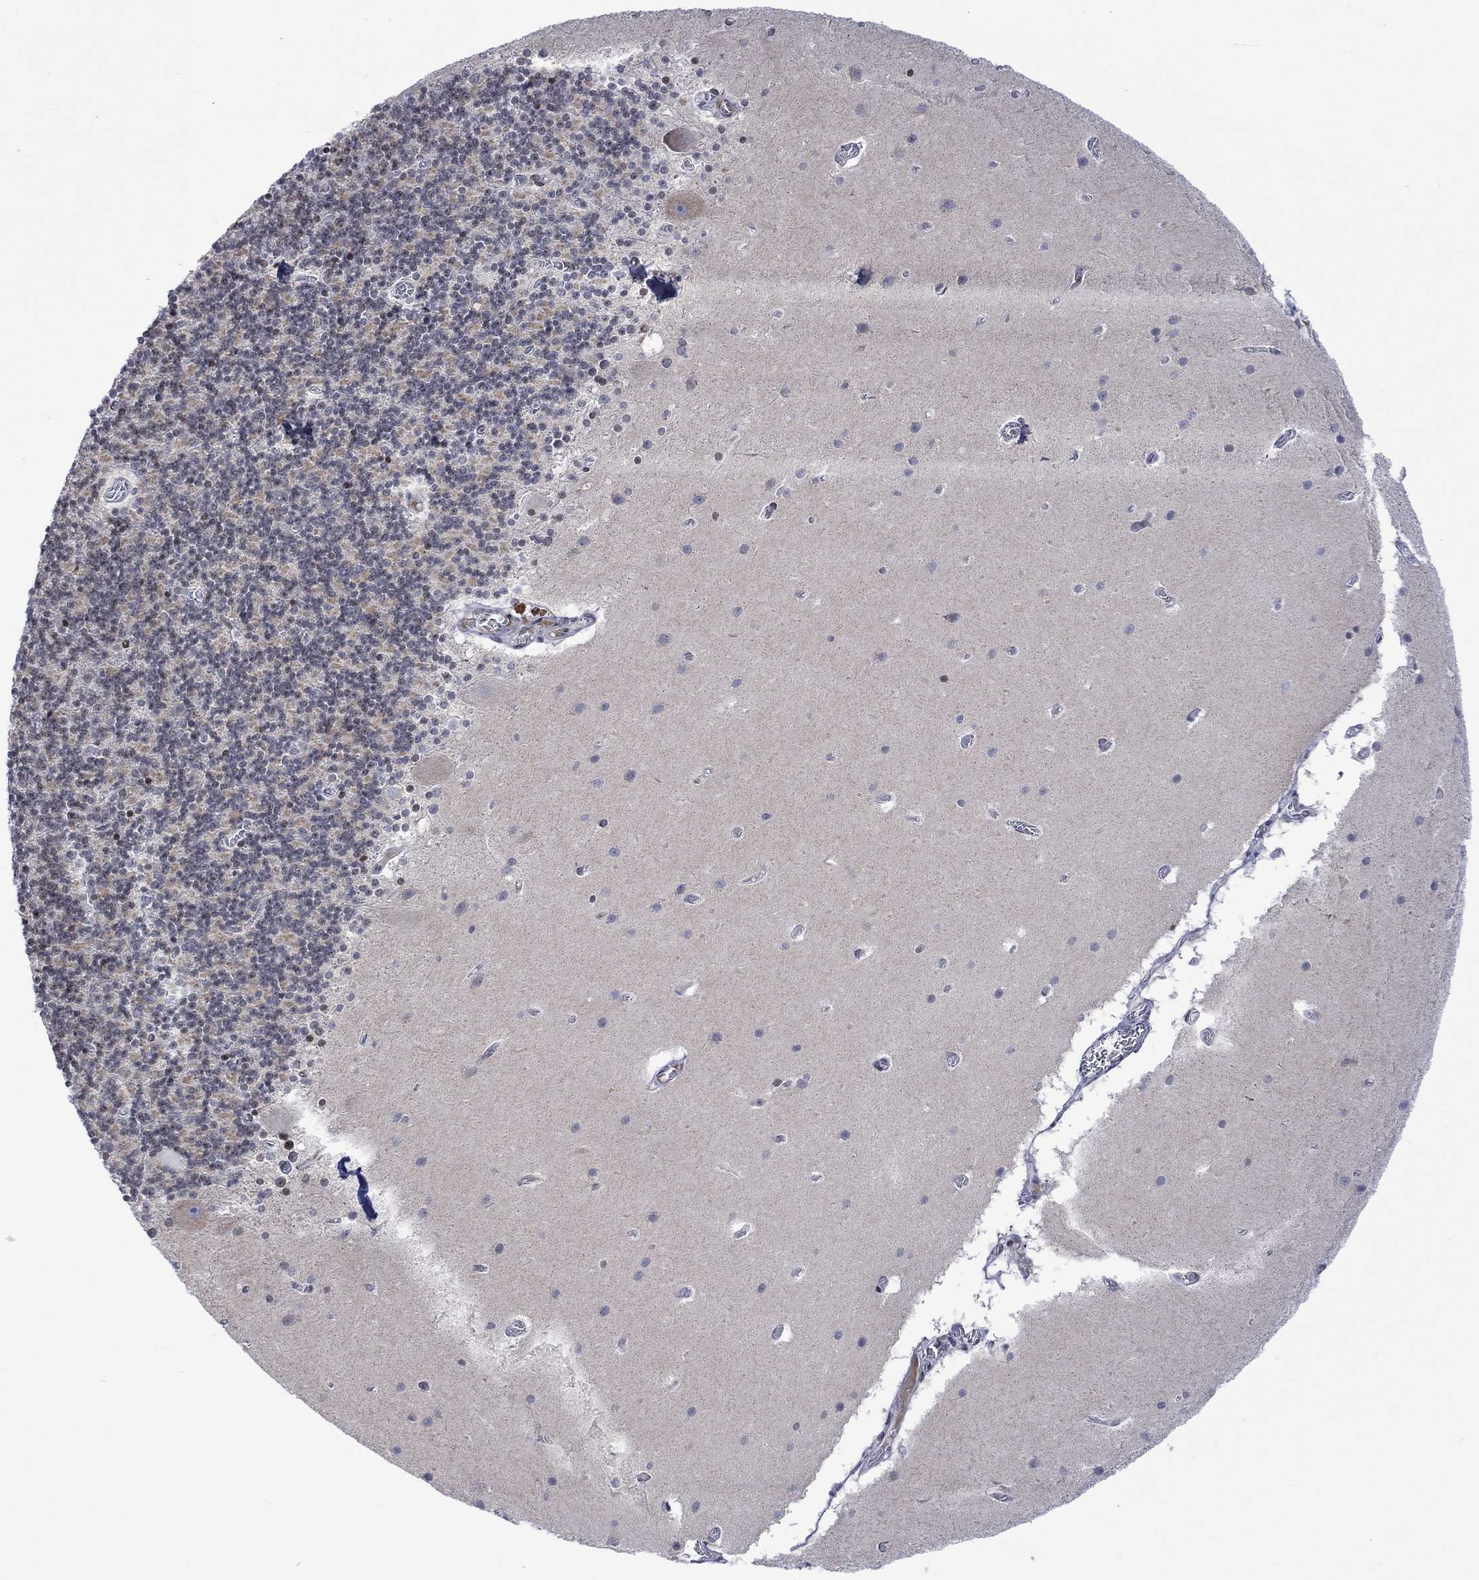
{"staining": {"intensity": "negative", "quantity": "none", "location": "none"}, "tissue": "cerebellum", "cell_type": "Cells in granular layer", "image_type": "normal", "snomed": [{"axis": "morphology", "description": "Normal tissue, NOS"}, {"axis": "topography", "description": "Cerebellum"}], "caption": "An immunohistochemistry (IHC) micrograph of normal cerebellum is shown. There is no staining in cells in granular layer of cerebellum.", "gene": "DCX", "patient": {"sex": "male", "age": 70}}